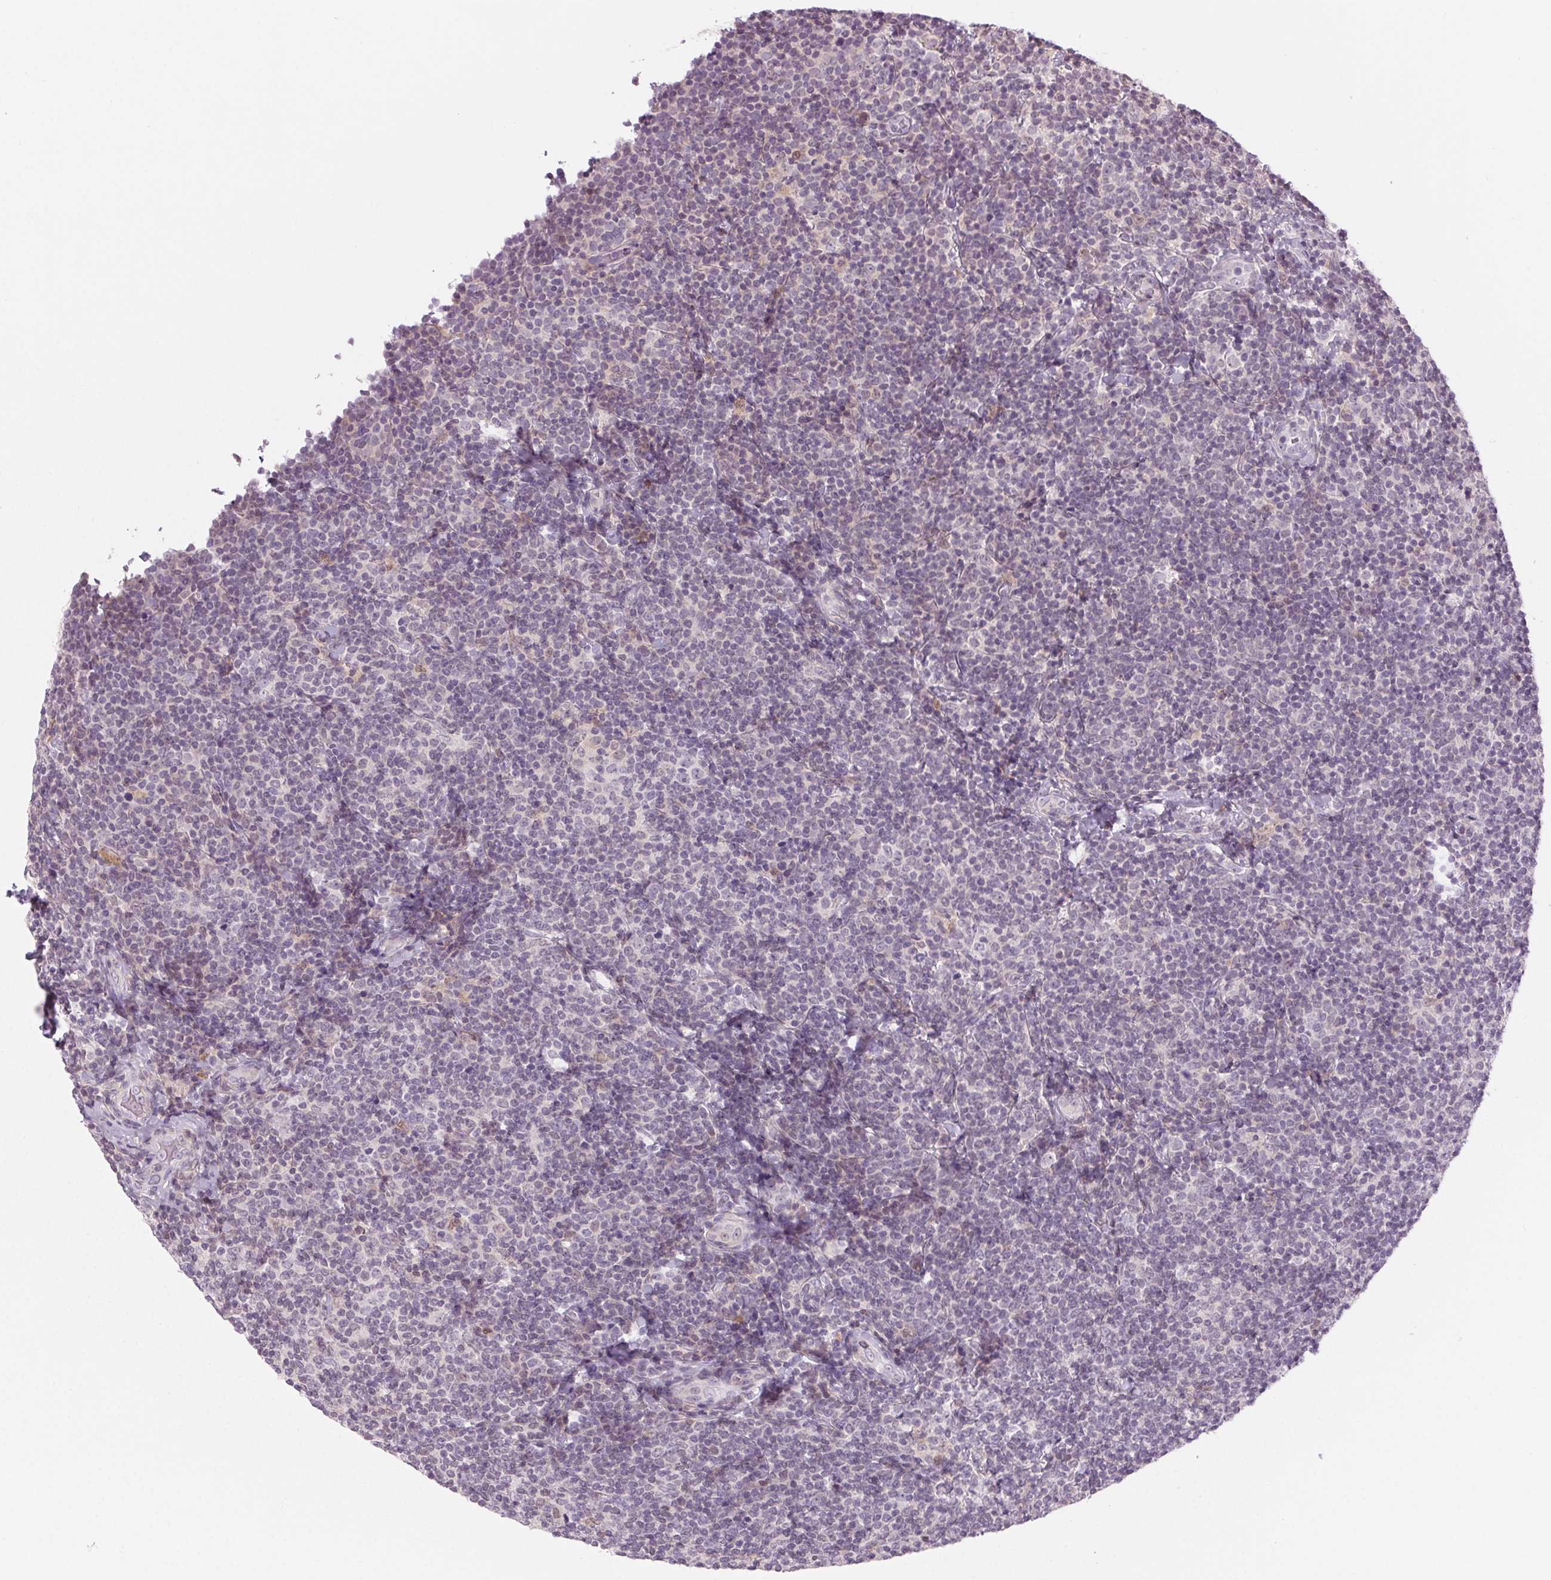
{"staining": {"intensity": "negative", "quantity": "none", "location": "none"}, "tissue": "lymphoma", "cell_type": "Tumor cells", "image_type": "cancer", "snomed": [{"axis": "morphology", "description": "Malignant lymphoma, non-Hodgkin's type, Low grade"}, {"axis": "topography", "description": "Lymph node"}], "caption": "This image is of low-grade malignant lymphoma, non-Hodgkin's type stained with IHC to label a protein in brown with the nuclei are counter-stained blue. There is no positivity in tumor cells. The staining was performed using DAB to visualize the protein expression in brown, while the nuclei were stained in blue with hematoxylin (Magnification: 20x).", "gene": "SLC6A19", "patient": {"sex": "female", "age": 56}}